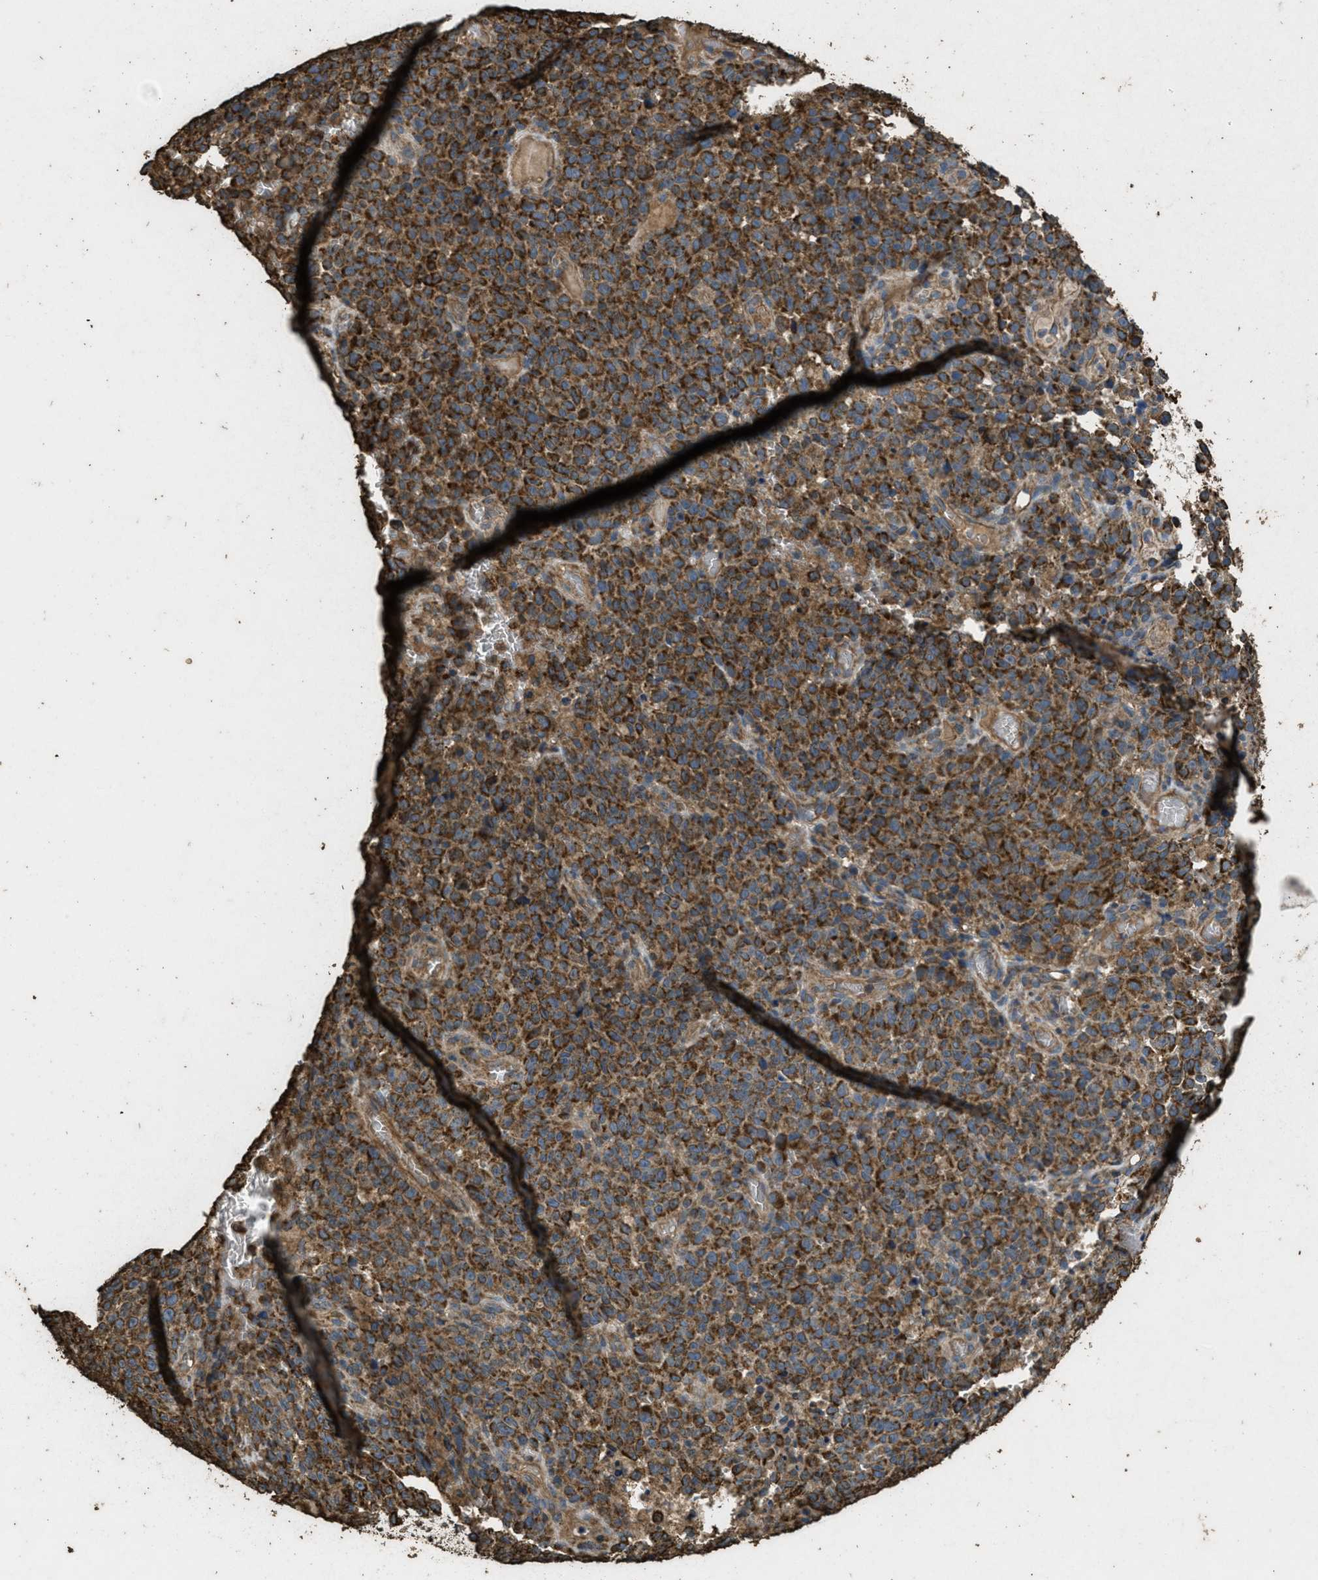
{"staining": {"intensity": "strong", "quantity": ">75%", "location": "cytoplasmic/membranous"}, "tissue": "melanoma", "cell_type": "Tumor cells", "image_type": "cancer", "snomed": [{"axis": "morphology", "description": "Malignant melanoma, NOS"}, {"axis": "topography", "description": "Skin"}], "caption": "A brown stain highlights strong cytoplasmic/membranous staining of a protein in melanoma tumor cells. The staining was performed using DAB, with brown indicating positive protein expression. Nuclei are stained blue with hematoxylin.", "gene": "CYRIA", "patient": {"sex": "female", "age": 82}}